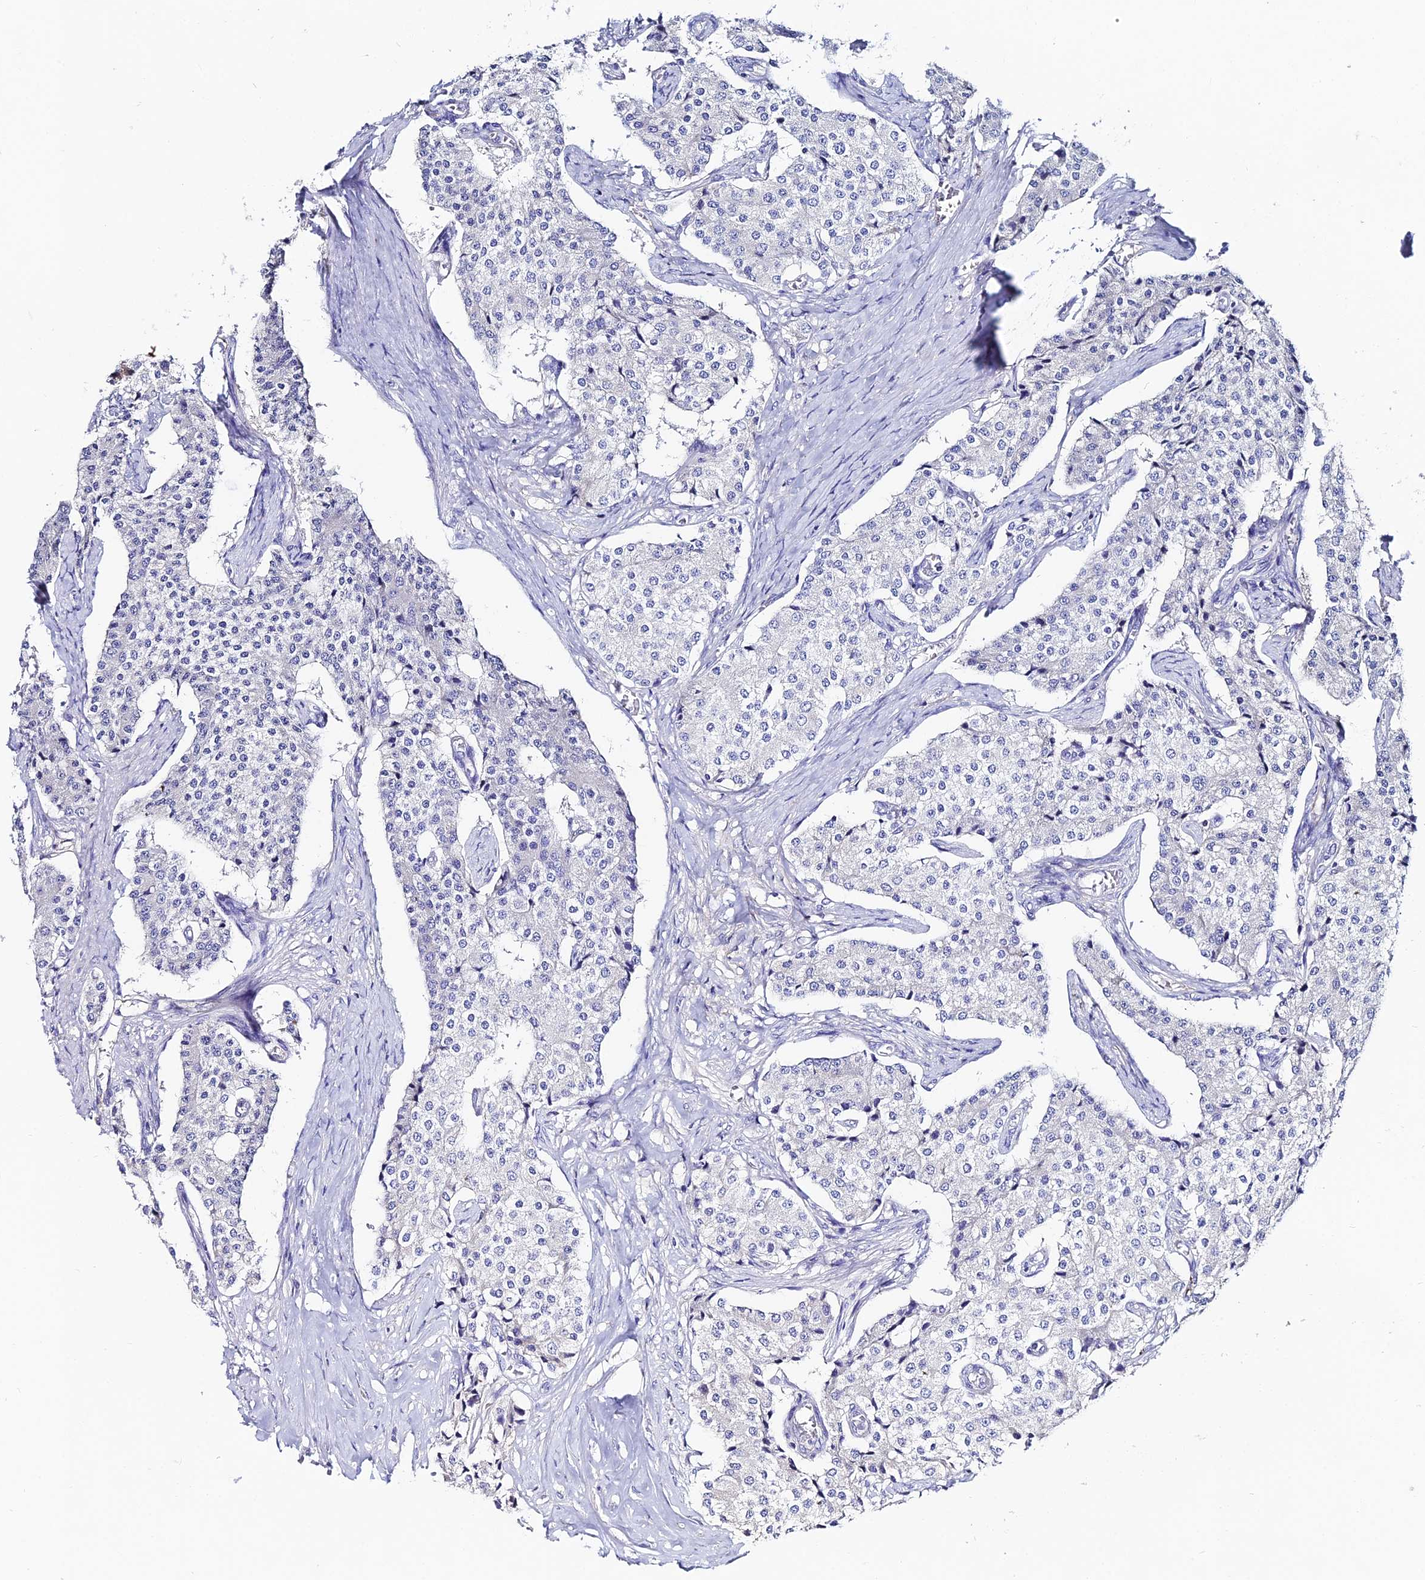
{"staining": {"intensity": "negative", "quantity": "none", "location": "none"}, "tissue": "carcinoid", "cell_type": "Tumor cells", "image_type": "cancer", "snomed": [{"axis": "morphology", "description": "Carcinoid, malignant, NOS"}, {"axis": "topography", "description": "Colon"}], "caption": "Tumor cells show no significant protein positivity in carcinoid (malignant).", "gene": "SLC25A16", "patient": {"sex": "female", "age": 52}}